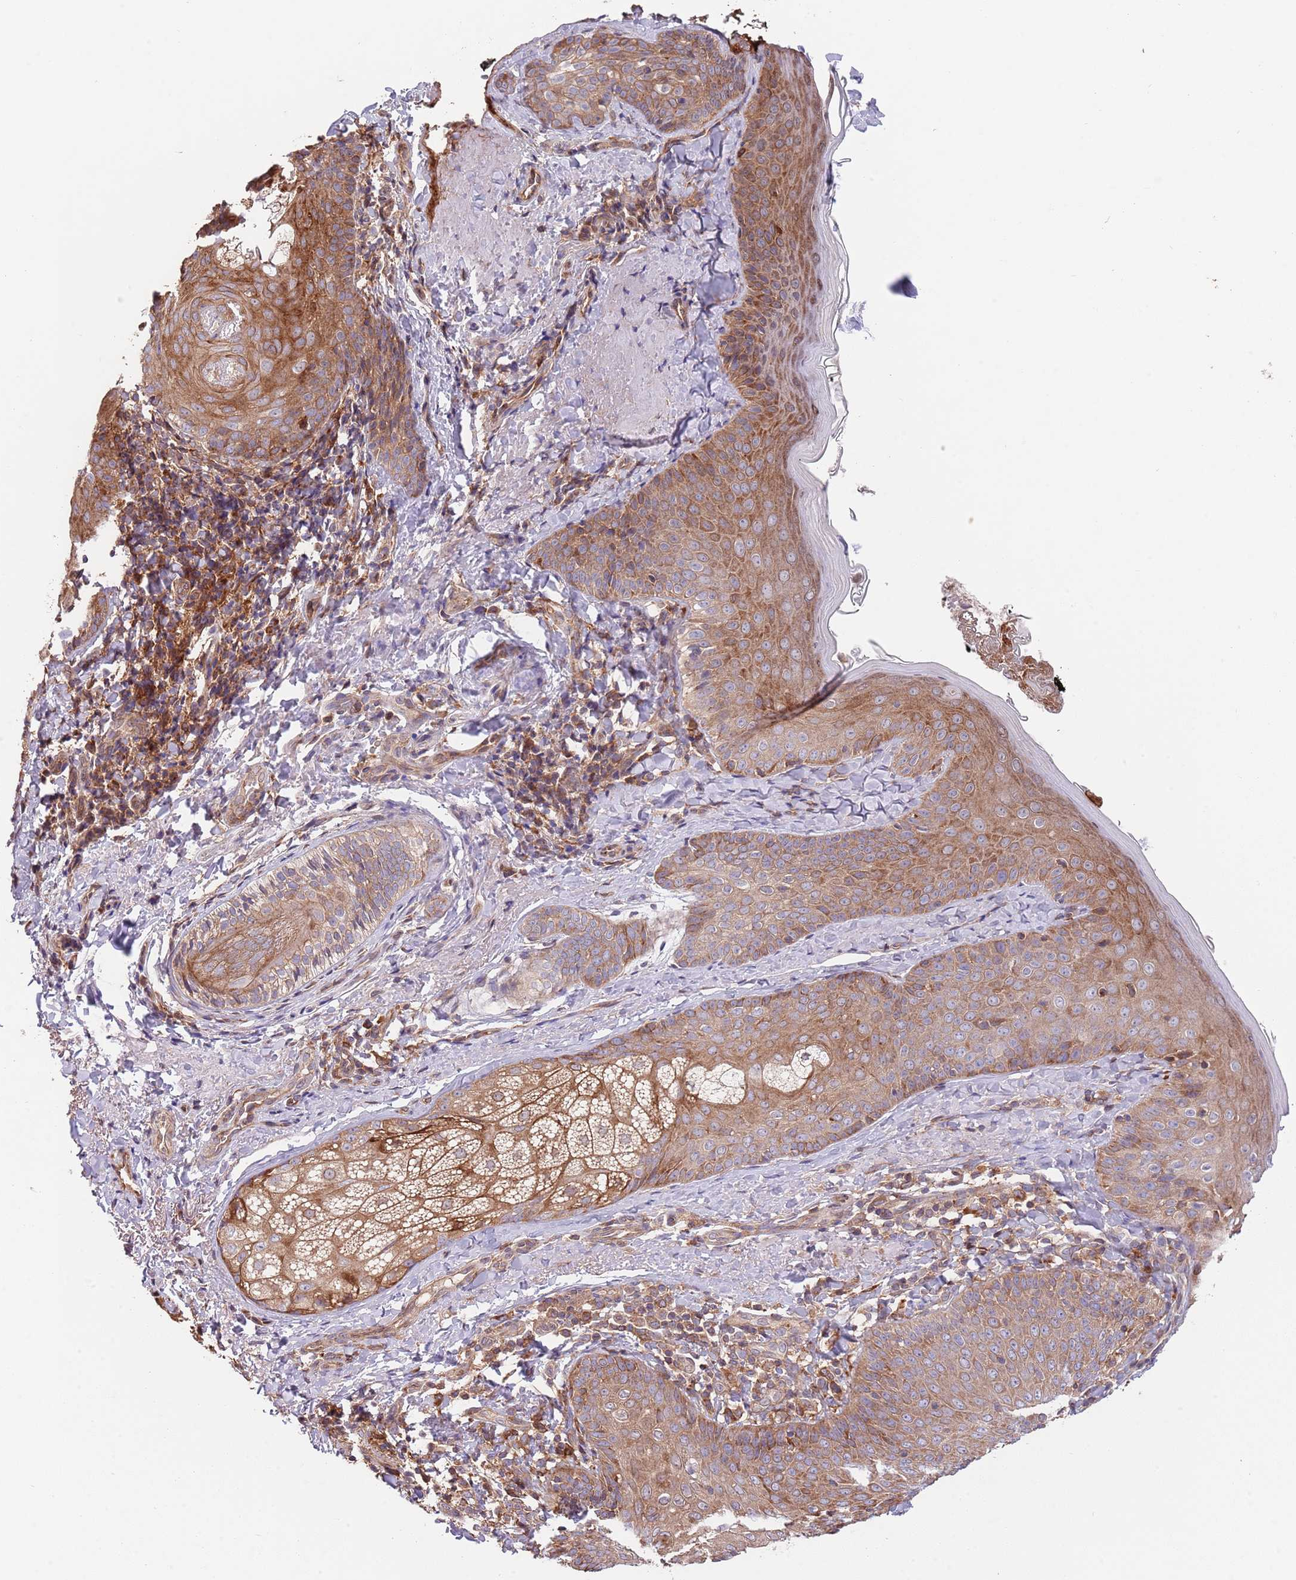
{"staining": {"intensity": "moderate", "quantity": ">75%", "location": "cytoplasmic/membranous"}, "tissue": "skin", "cell_type": "Fibroblasts", "image_type": "normal", "snomed": [{"axis": "morphology", "description": "Normal tissue, NOS"}, {"axis": "topography", "description": "Skin"}], "caption": "Human skin stained for a protein (brown) demonstrates moderate cytoplasmic/membranous positive expression in approximately >75% of fibroblasts.", "gene": "RNF19B", "patient": {"sex": "male", "age": 57}}